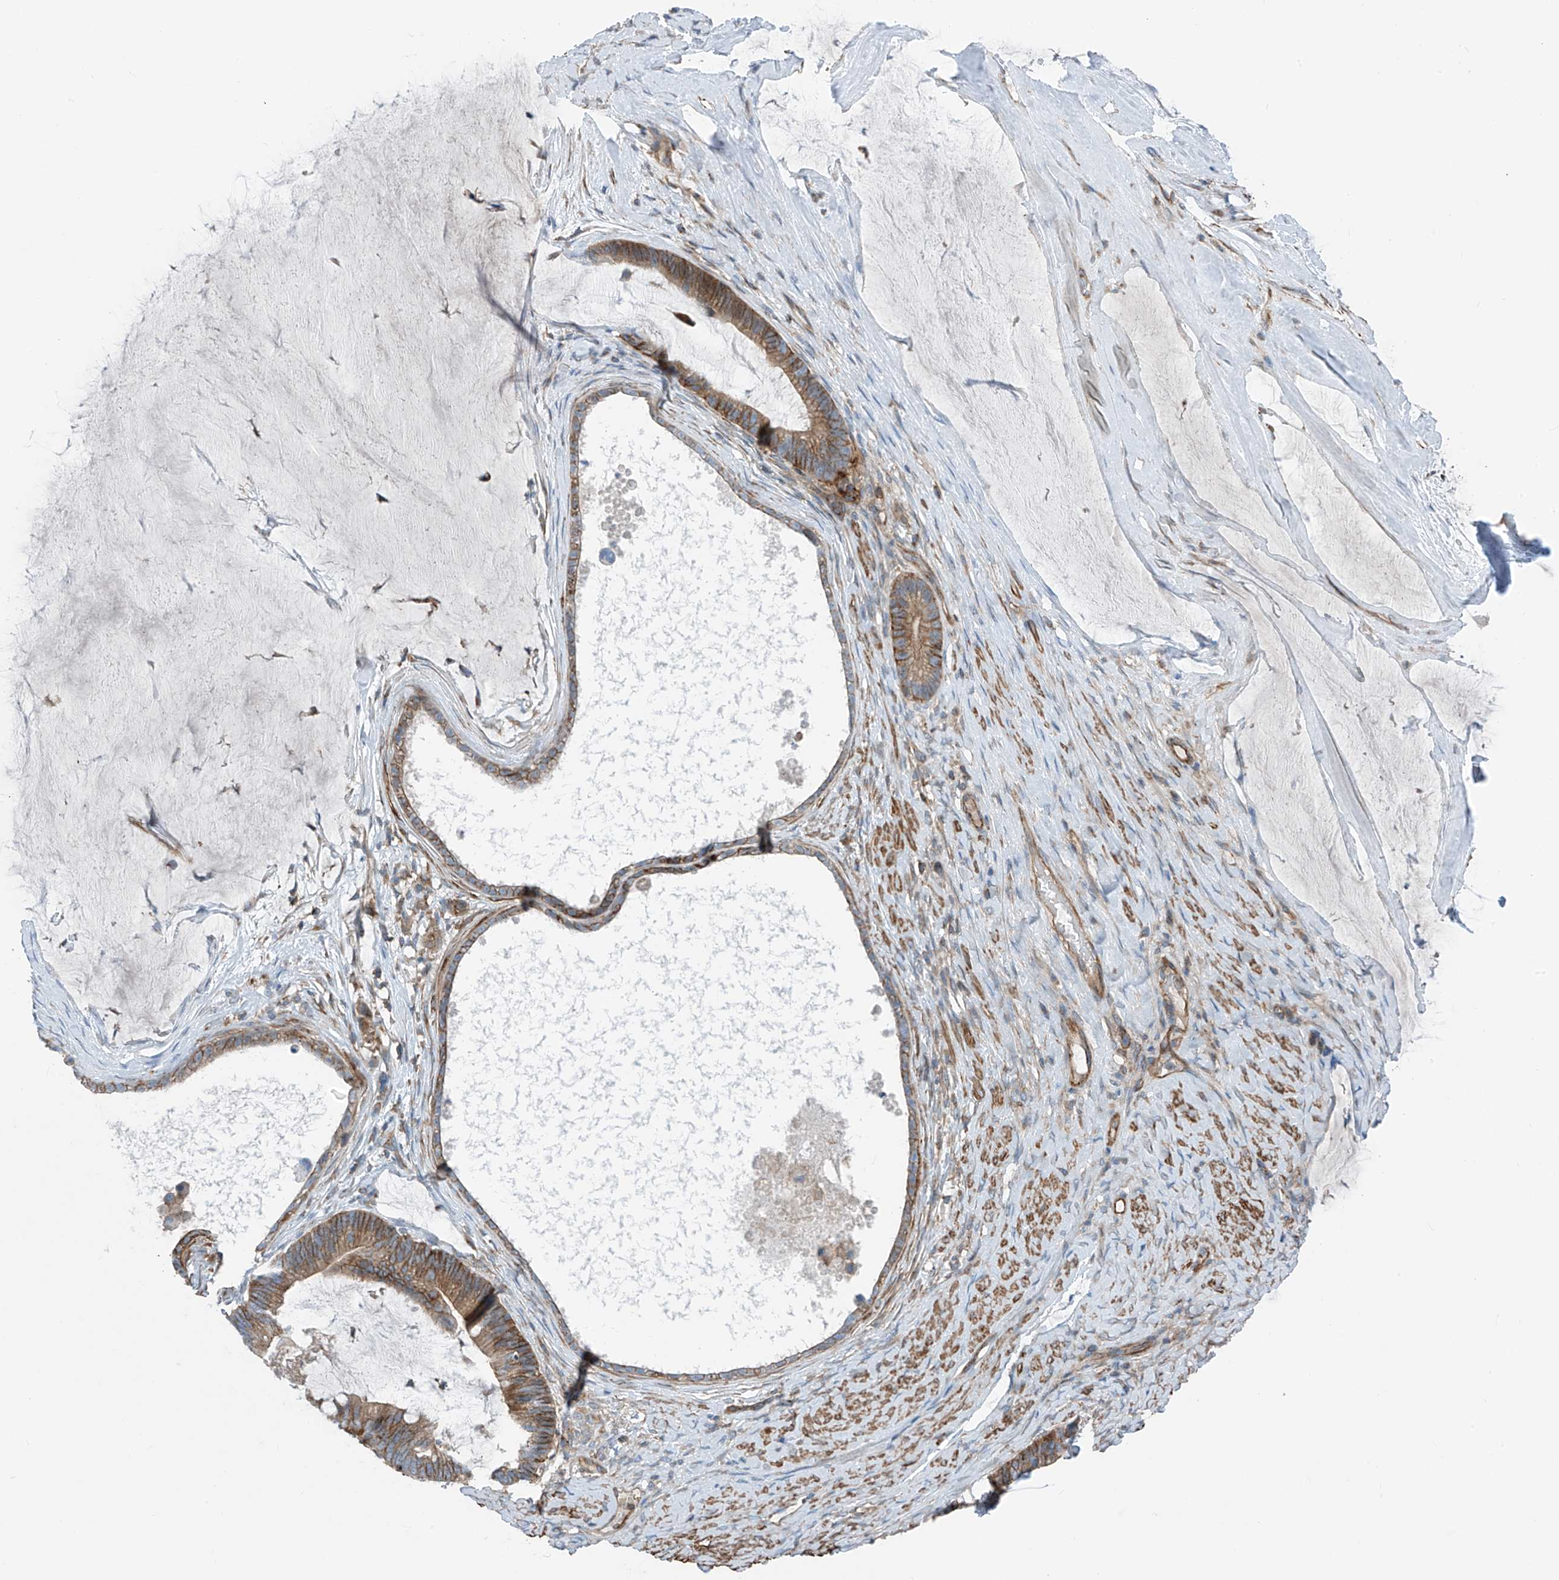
{"staining": {"intensity": "moderate", "quantity": ">75%", "location": "cytoplasmic/membranous"}, "tissue": "ovarian cancer", "cell_type": "Tumor cells", "image_type": "cancer", "snomed": [{"axis": "morphology", "description": "Cystadenocarcinoma, mucinous, NOS"}, {"axis": "topography", "description": "Ovary"}], "caption": "There is medium levels of moderate cytoplasmic/membranous expression in tumor cells of ovarian mucinous cystadenocarcinoma, as demonstrated by immunohistochemical staining (brown color).", "gene": "SLC1A5", "patient": {"sex": "female", "age": 61}}